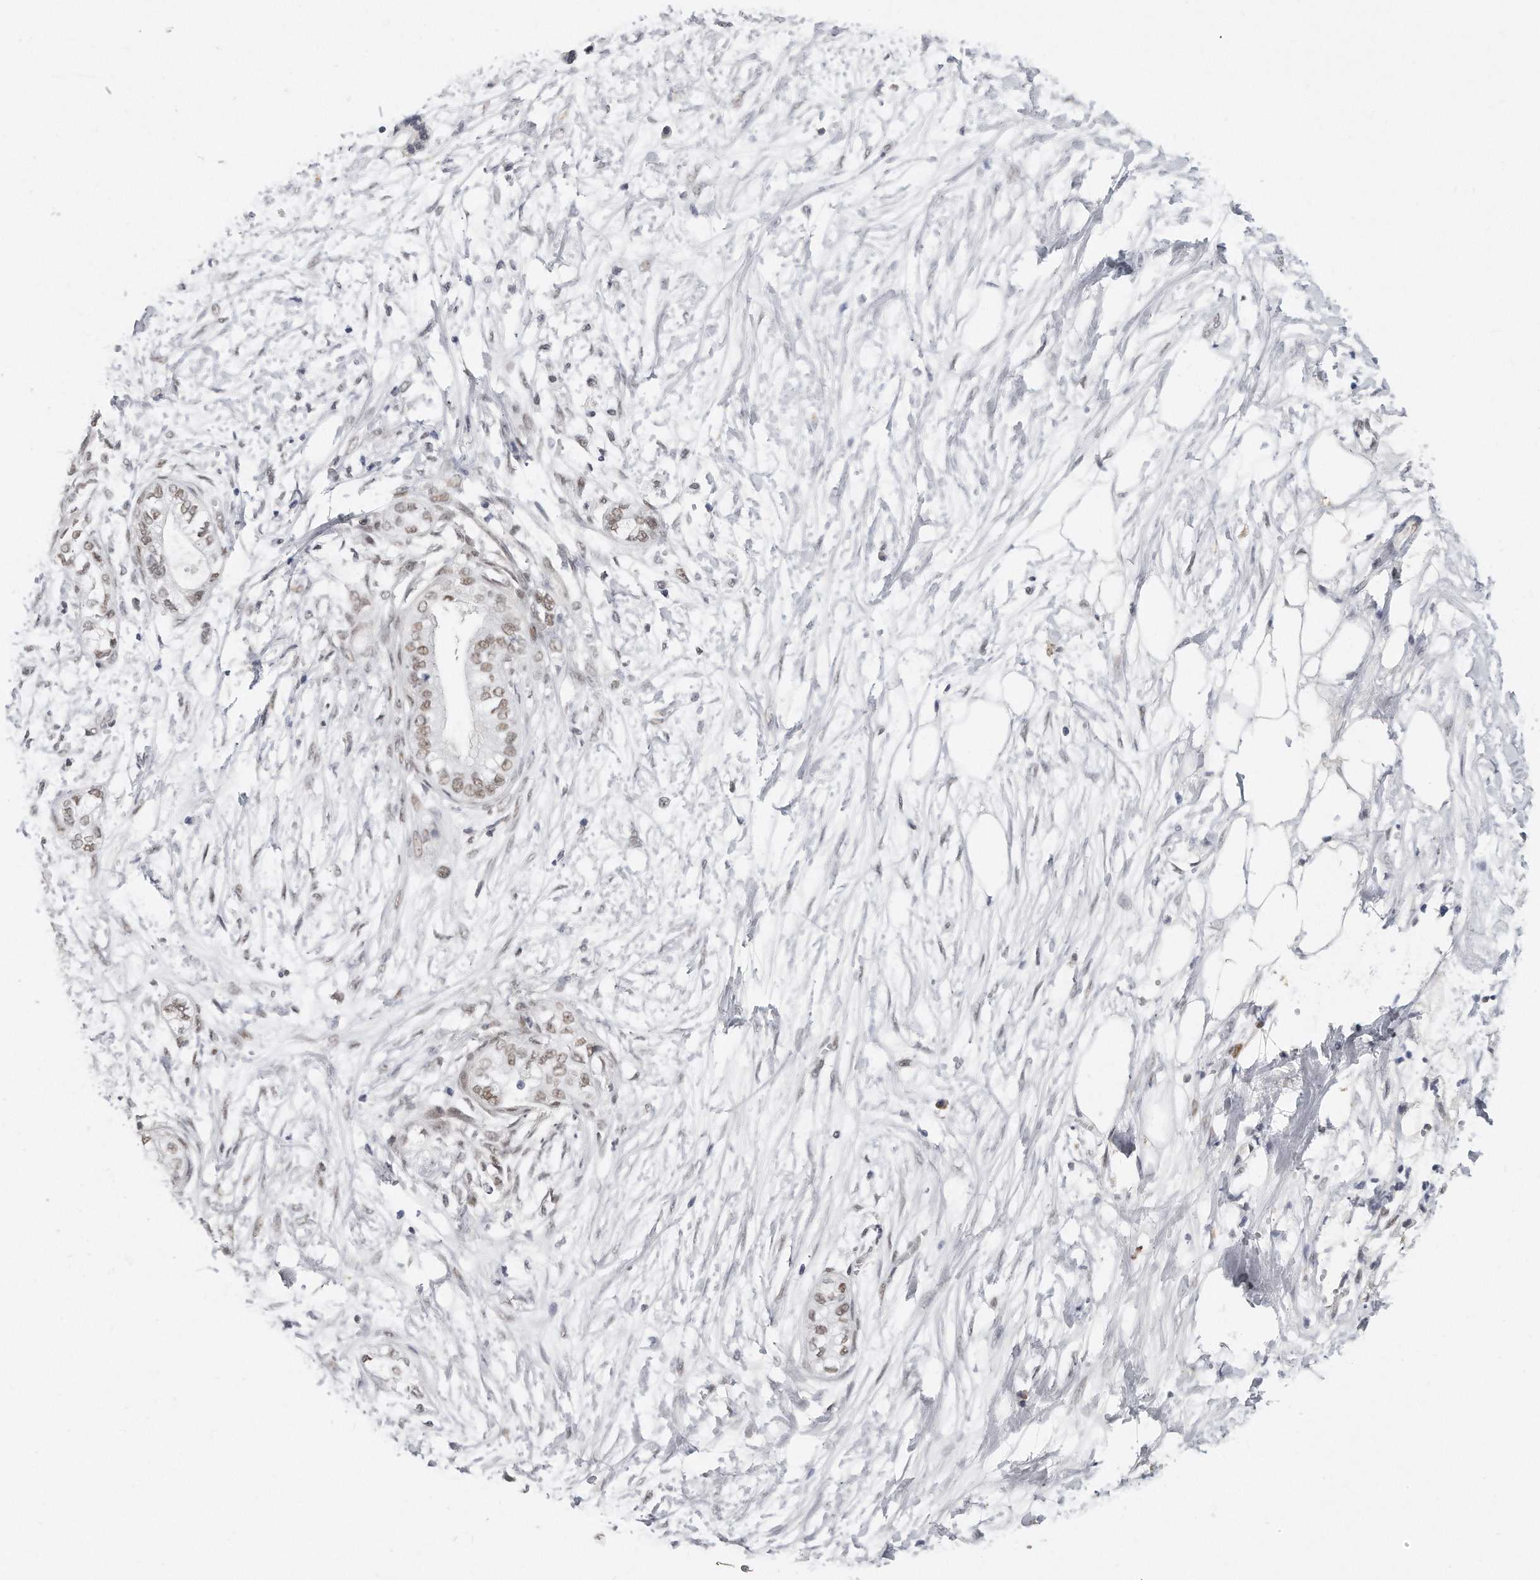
{"staining": {"intensity": "weak", "quantity": ">75%", "location": "nuclear"}, "tissue": "pancreatic cancer", "cell_type": "Tumor cells", "image_type": "cancer", "snomed": [{"axis": "morphology", "description": "Adenocarcinoma, NOS"}, {"axis": "topography", "description": "Pancreas"}], "caption": "About >75% of tumor cells in human pancreatic adenocarcinoma demonstrate weak nuclear protein positivity as visualized by brown immunohistochemical staining.", "gene": "CTBP2", "patient": {"sex": "male", "age": 68}}